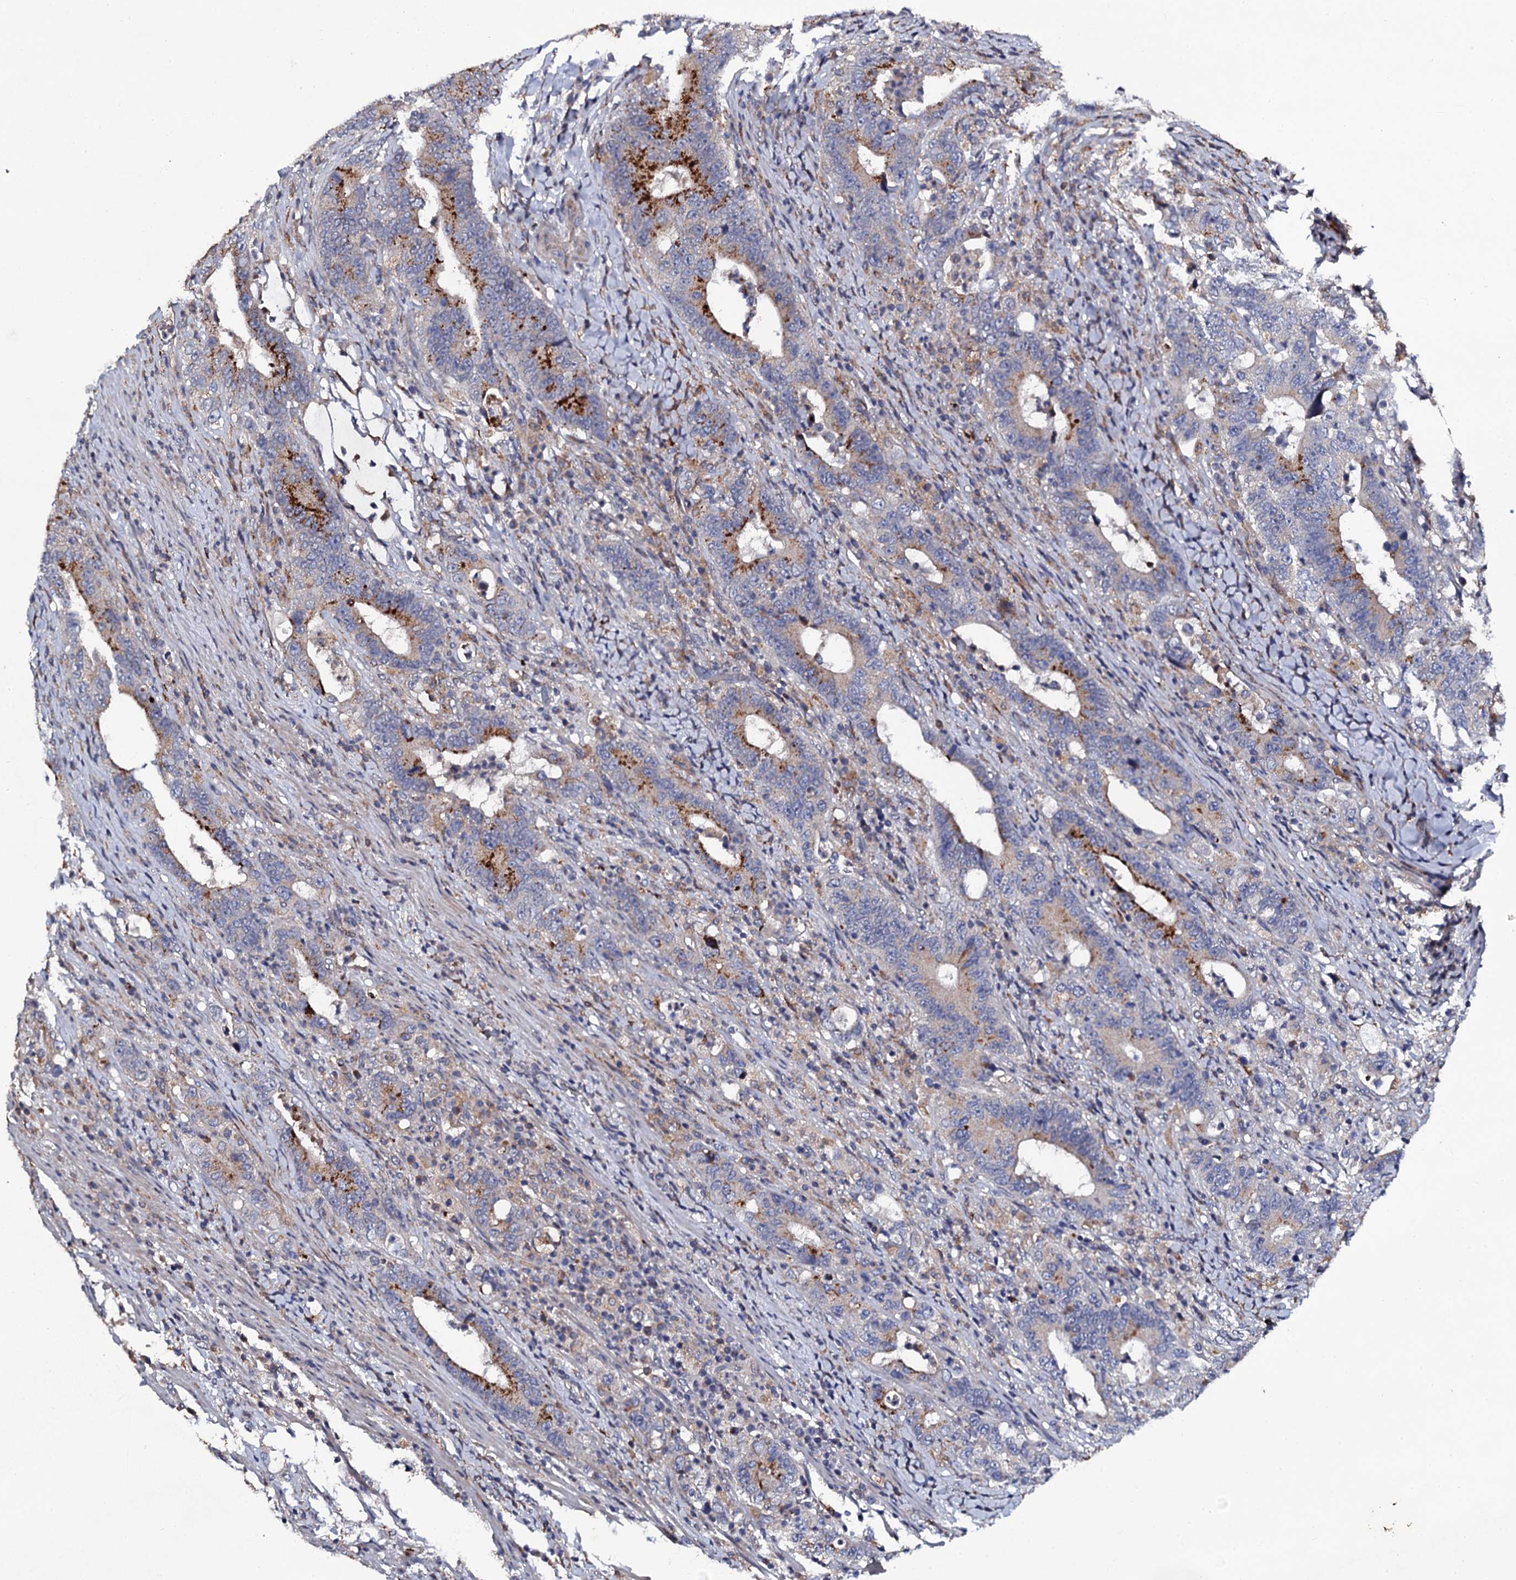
{"staining": {"intensity": "strong", "quantity": "<25%", "location": "cytoplasmic/membranous"}, "tissue": "colorectal cancer", "cell_type": "Tumor cells", "image_type": "cancer", "snomed": [{"axis": "morphology", "description": "Adenocarcinoma, NOS"}, {"axis": "topography", "description": "Colon"}], "caption": "The immunohistochemical stain labels strong cytoplasmic/membranous staining in tumor cells of colorectal cancer (adenocarcinoma) tissue.", "gene": "LRRC28", "patient": {"sex": "female", "age": 75}}